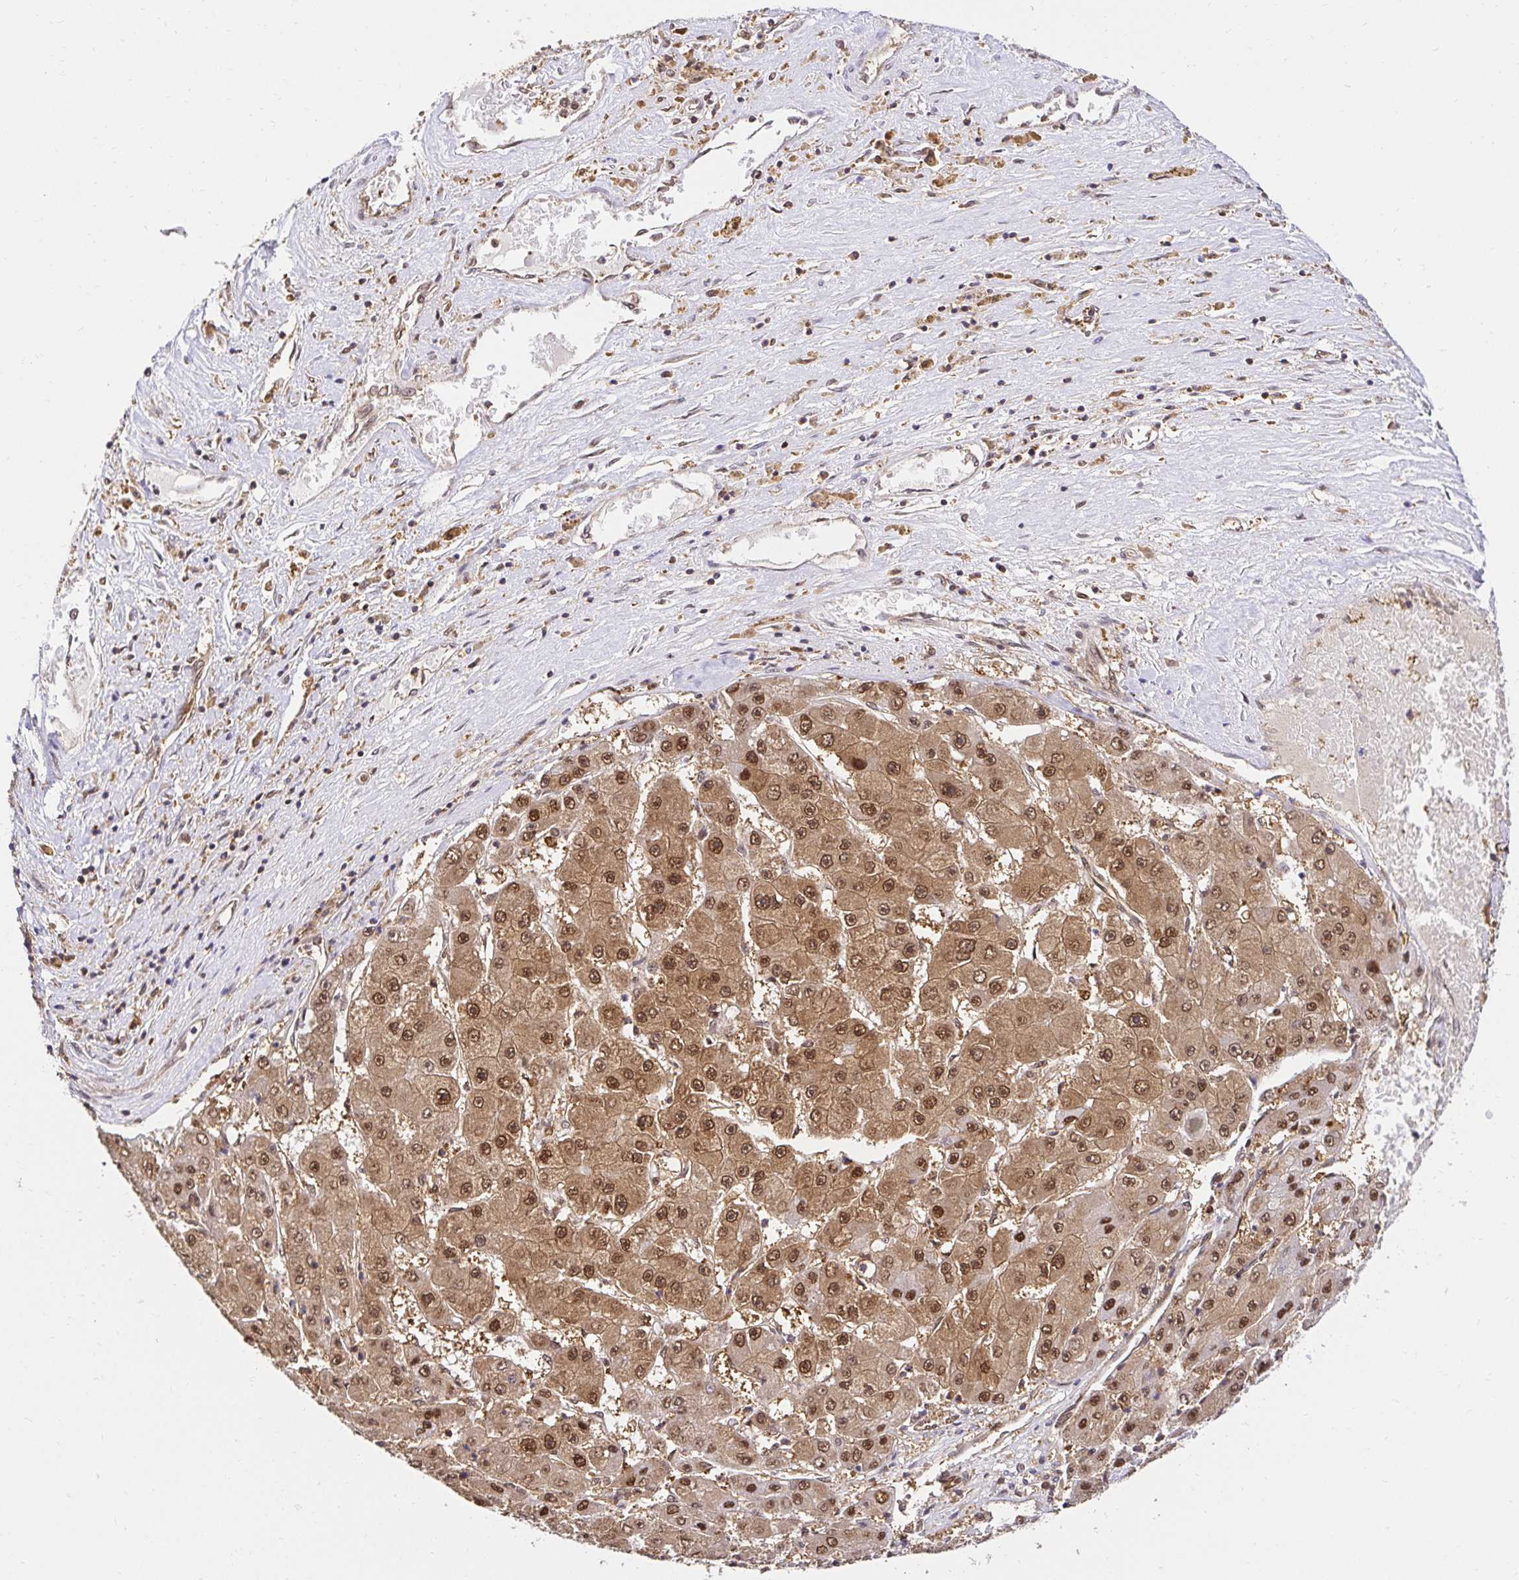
{"staining": {"intensity": "moderate", "quantity": ">75%", "location": "cytoplasmic/membranous,nuclear"}, "tissue": "liver cancer", "cell_type": "Tumor cells", "image_type": "cancer", "snomed": [{"axis": "morphology", "description": "Carcinoma, Hepatocellular, NOS"}, {"axis": "topography", "description": "Liver"}], "caption": "Liver hepatocellular carcinoma stained with a protein marker exhibits moderate staining in tumor cells.", "gene": "PSMA4", "patient": {"sex": "female", "age": 61}}